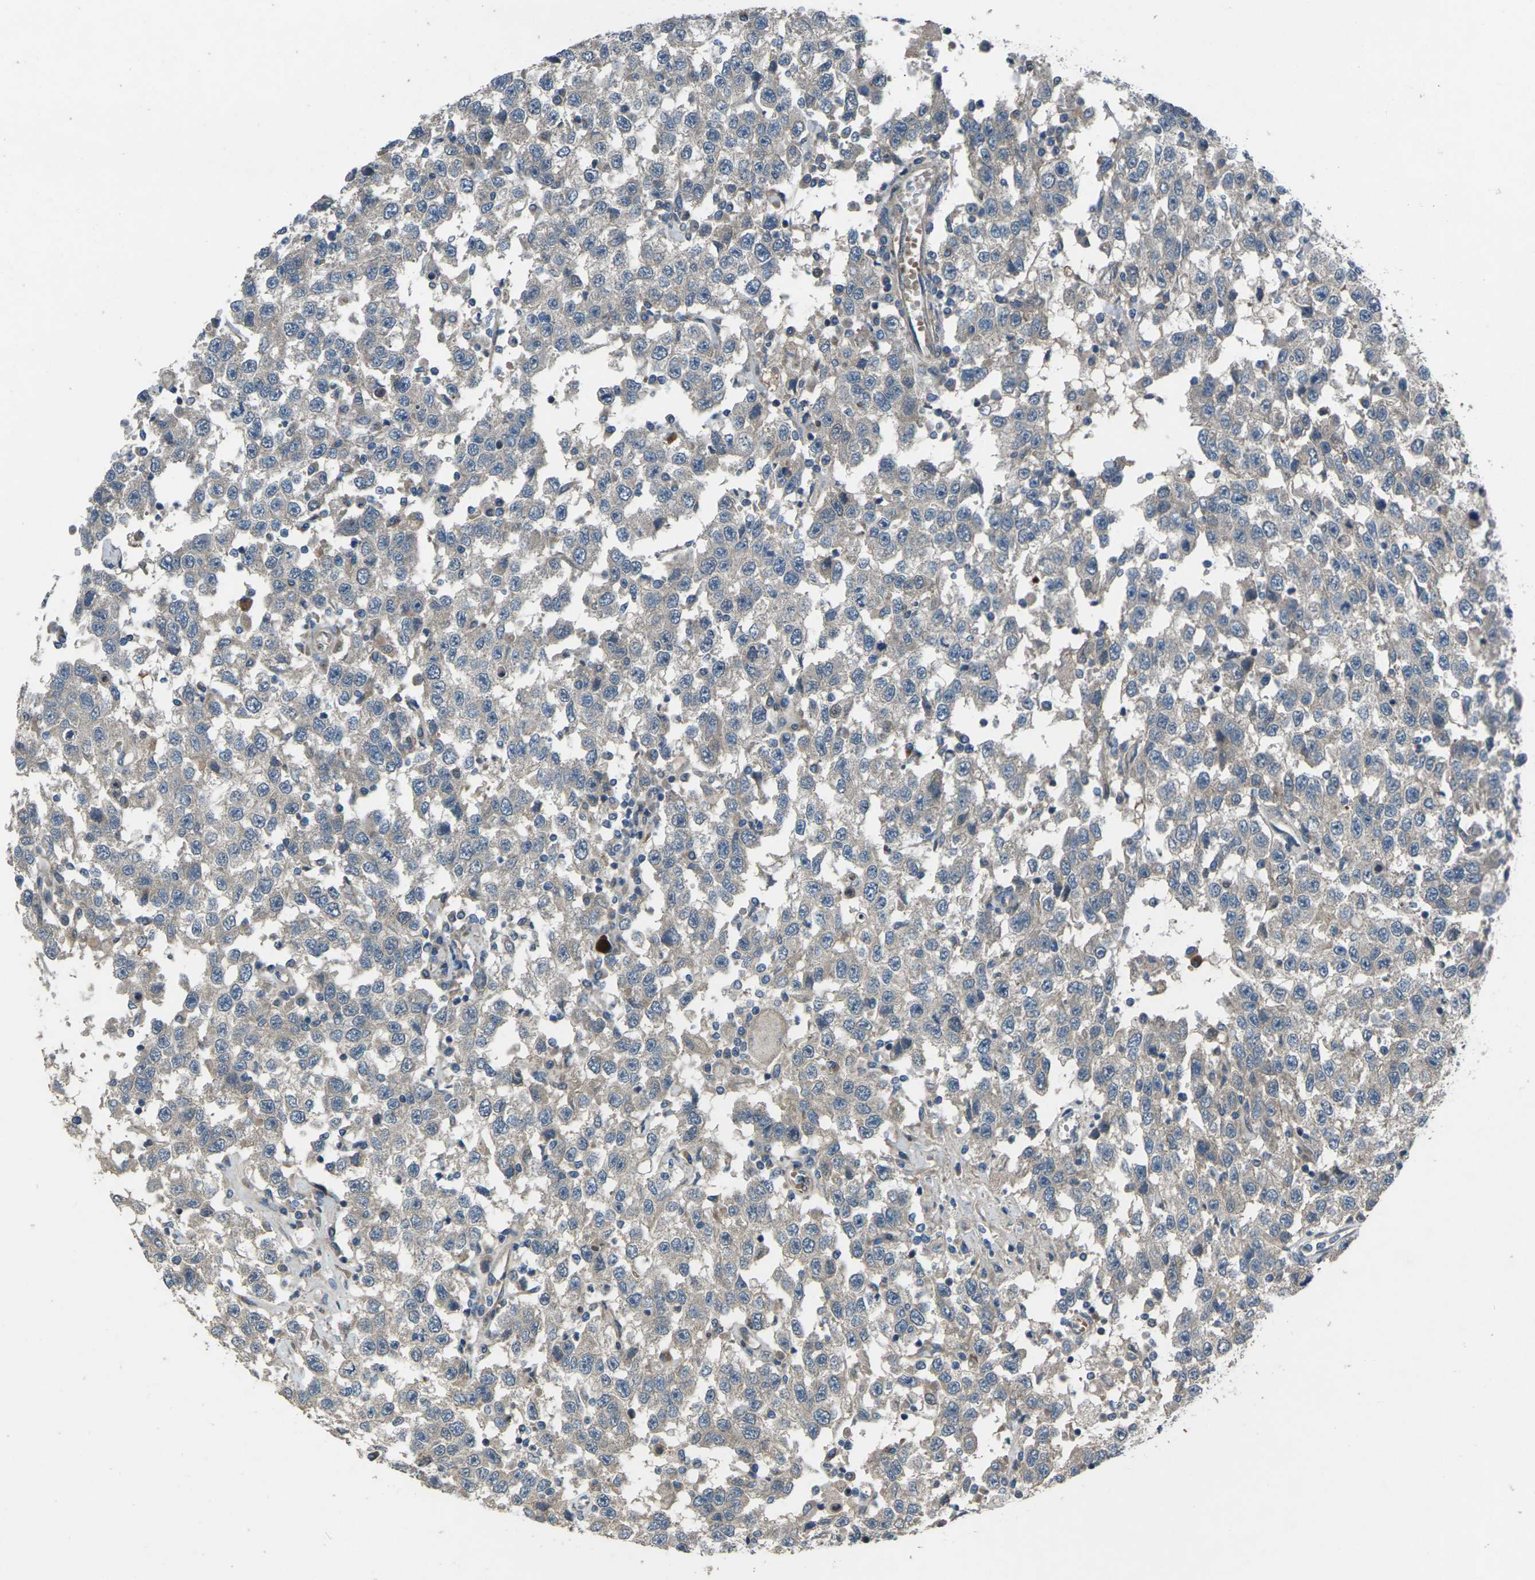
{"staining": {"intensity": "weak", "quantity": "<25%", "location": "cytoplasmic/membranous"}, "tissue": "testis cancer", "cell_type": "Tumor cells", "image_type": "cancer", "snomed": [{"axis": "morphology", "description": "Seminoma, NOS"}, {"axis": "topography", "description": "Testis"}], "caption": "Tumor cells show no significant staining in testis seminoma.", "gene": "EDNRA", "patient": {"sex": "male", "age": 41}}